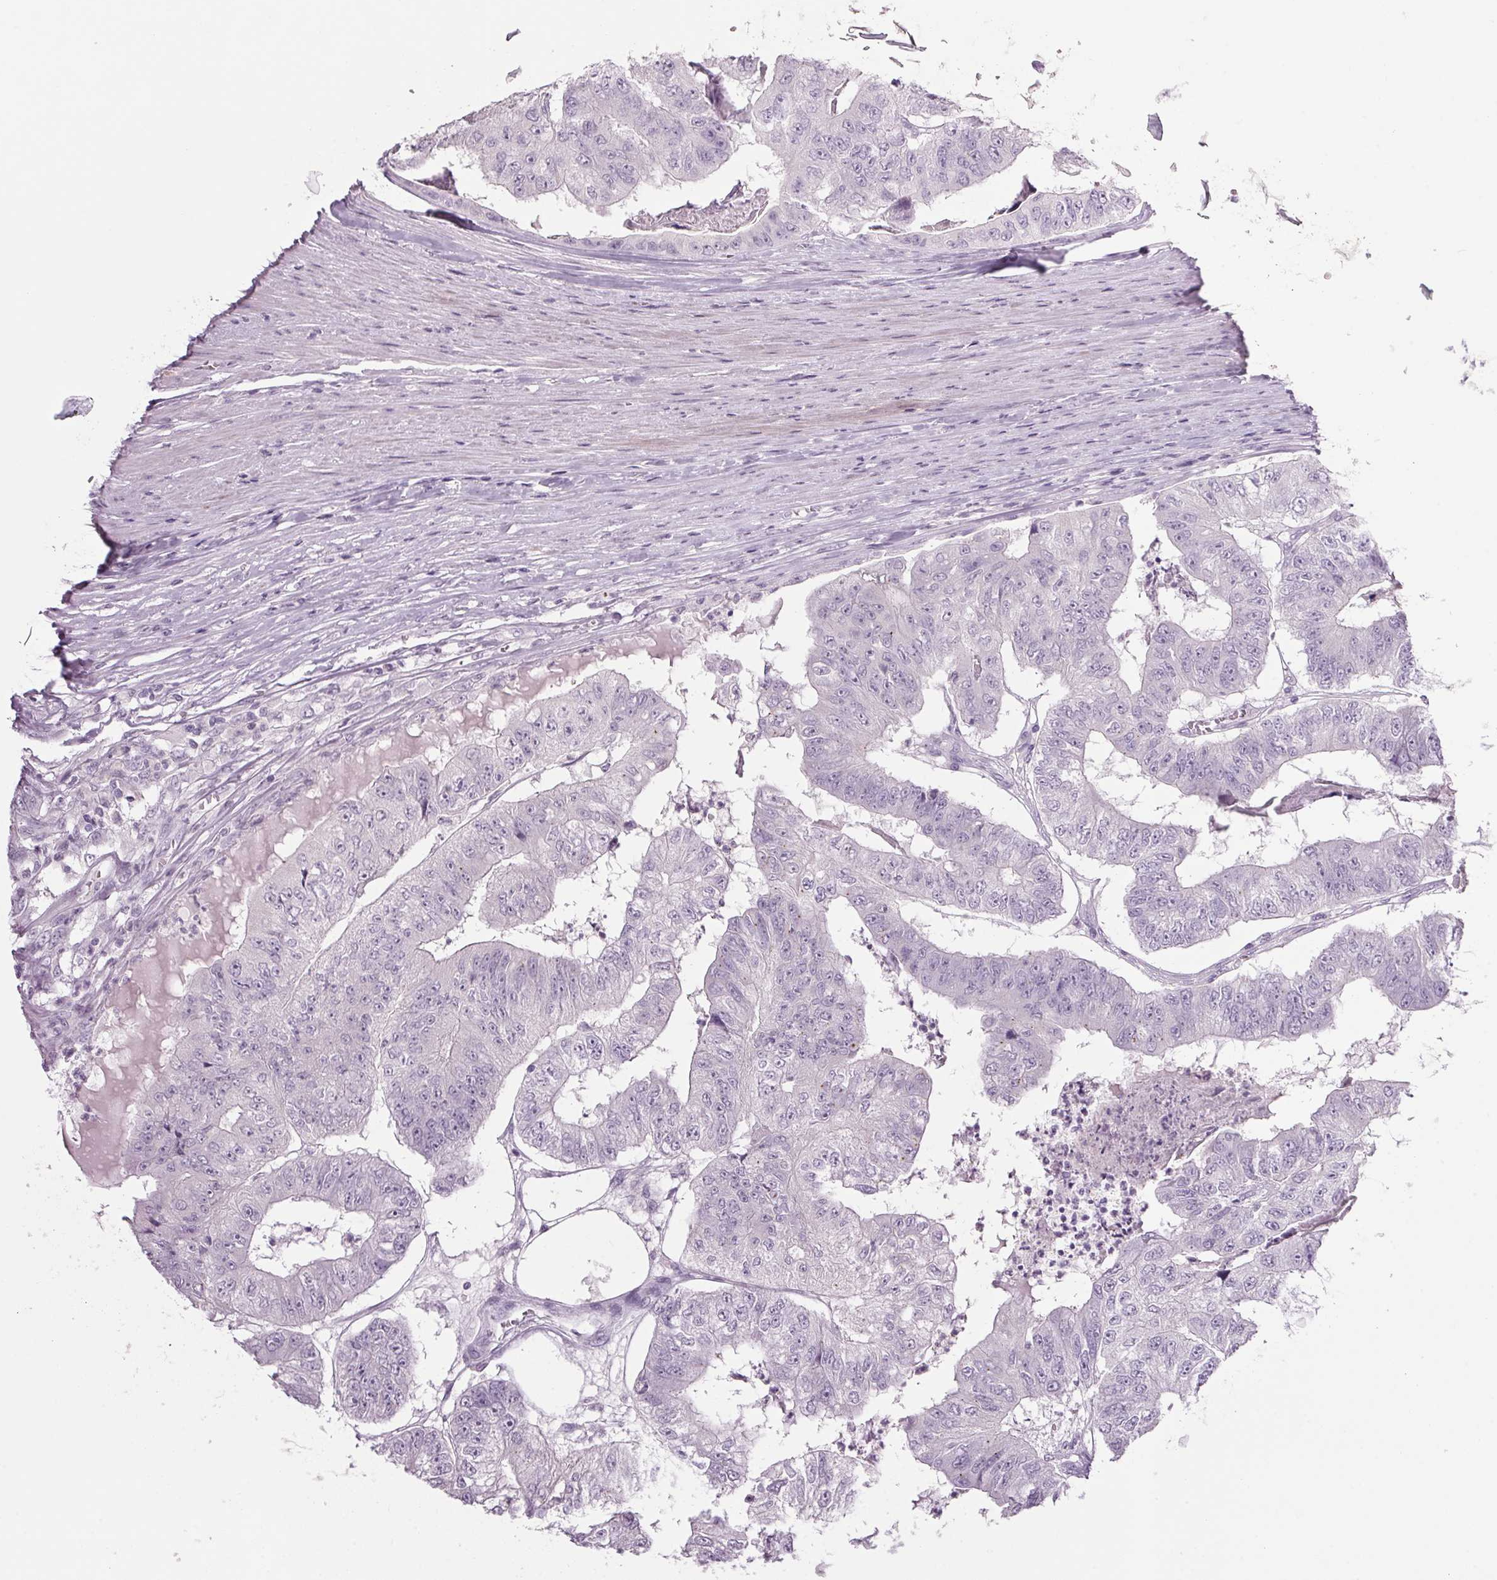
{"staining": {"intensity": "negative", "quantity": "none", "location": "none"}, "tissue": "colorectal cancer", "cell_type": "Tumor cells", "image_type": "cancer", "snomed": [{"axis": "morphology", "description": "Adenocarcinoma, NOS"}, {"axis": "topography", "description": "Colon"}], "caption": "High magnification brightfield microscopy of colorectal cancer (adenocarcinoma) stained with DAB (3,3'-diaminobenzidine) (brown) and counterstained with hematoxylin (blue): tumor cells show no significant expression.", "gene": "PPP1R1A", "patient": {"sex": "female", "age": 67}}